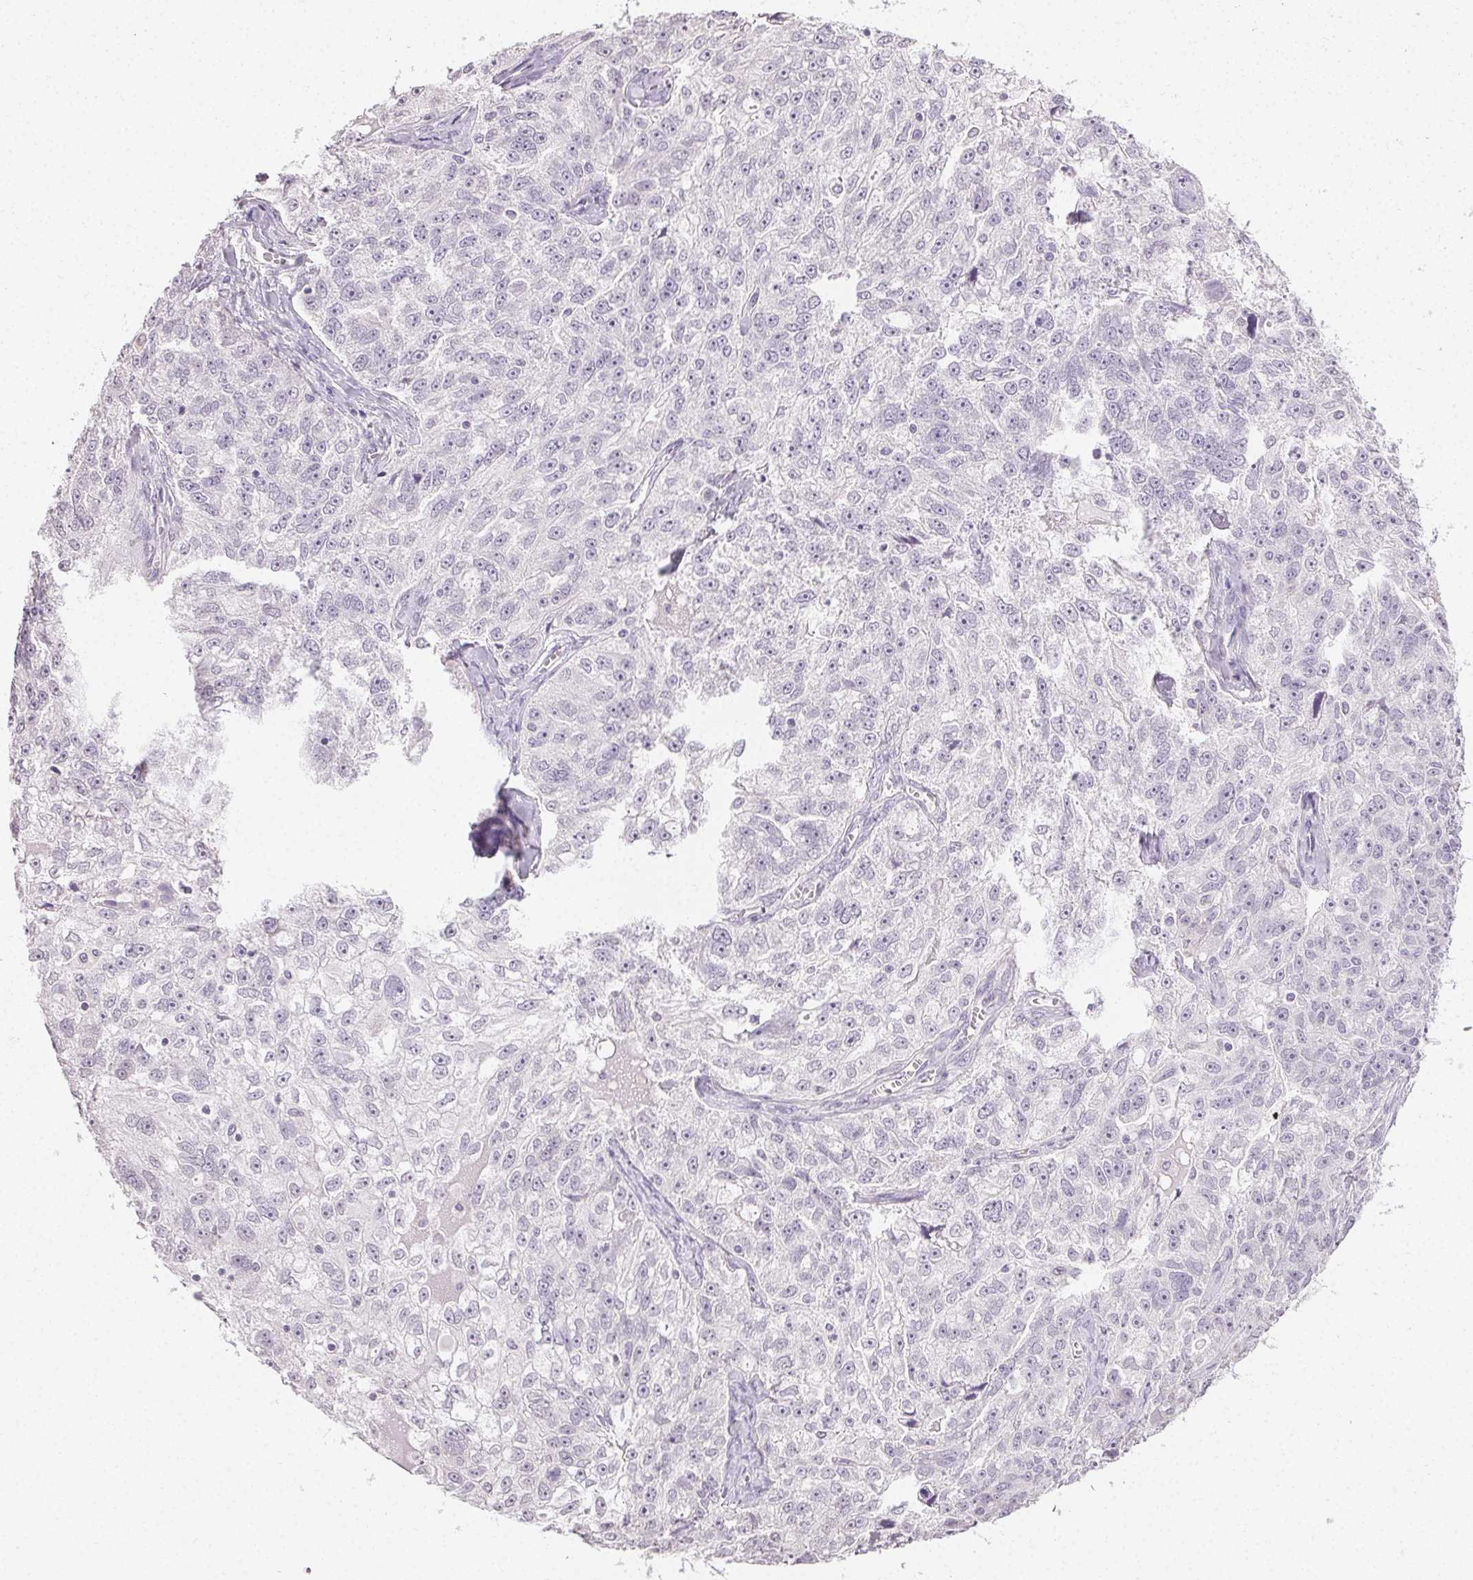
{"staining": {"intensity": "negative", "quantity": "none", "location": "none"}, "tissue": "ovarian cancer", "cell_type": "Tumor cells", "image_type": "cancer", "snomed": [{"axis": "morphology", "description": "Cystadenocarcinoma, serous, NOS"}, {"axis": "topography", "description": "Ovary"}], "caption": "IHC of human ovarian serous cystadenocarcinoma demonstrates no positivity in tumor cells.", "gene": "TMEM174", "patient": {"sex": "female", "age": 51}}